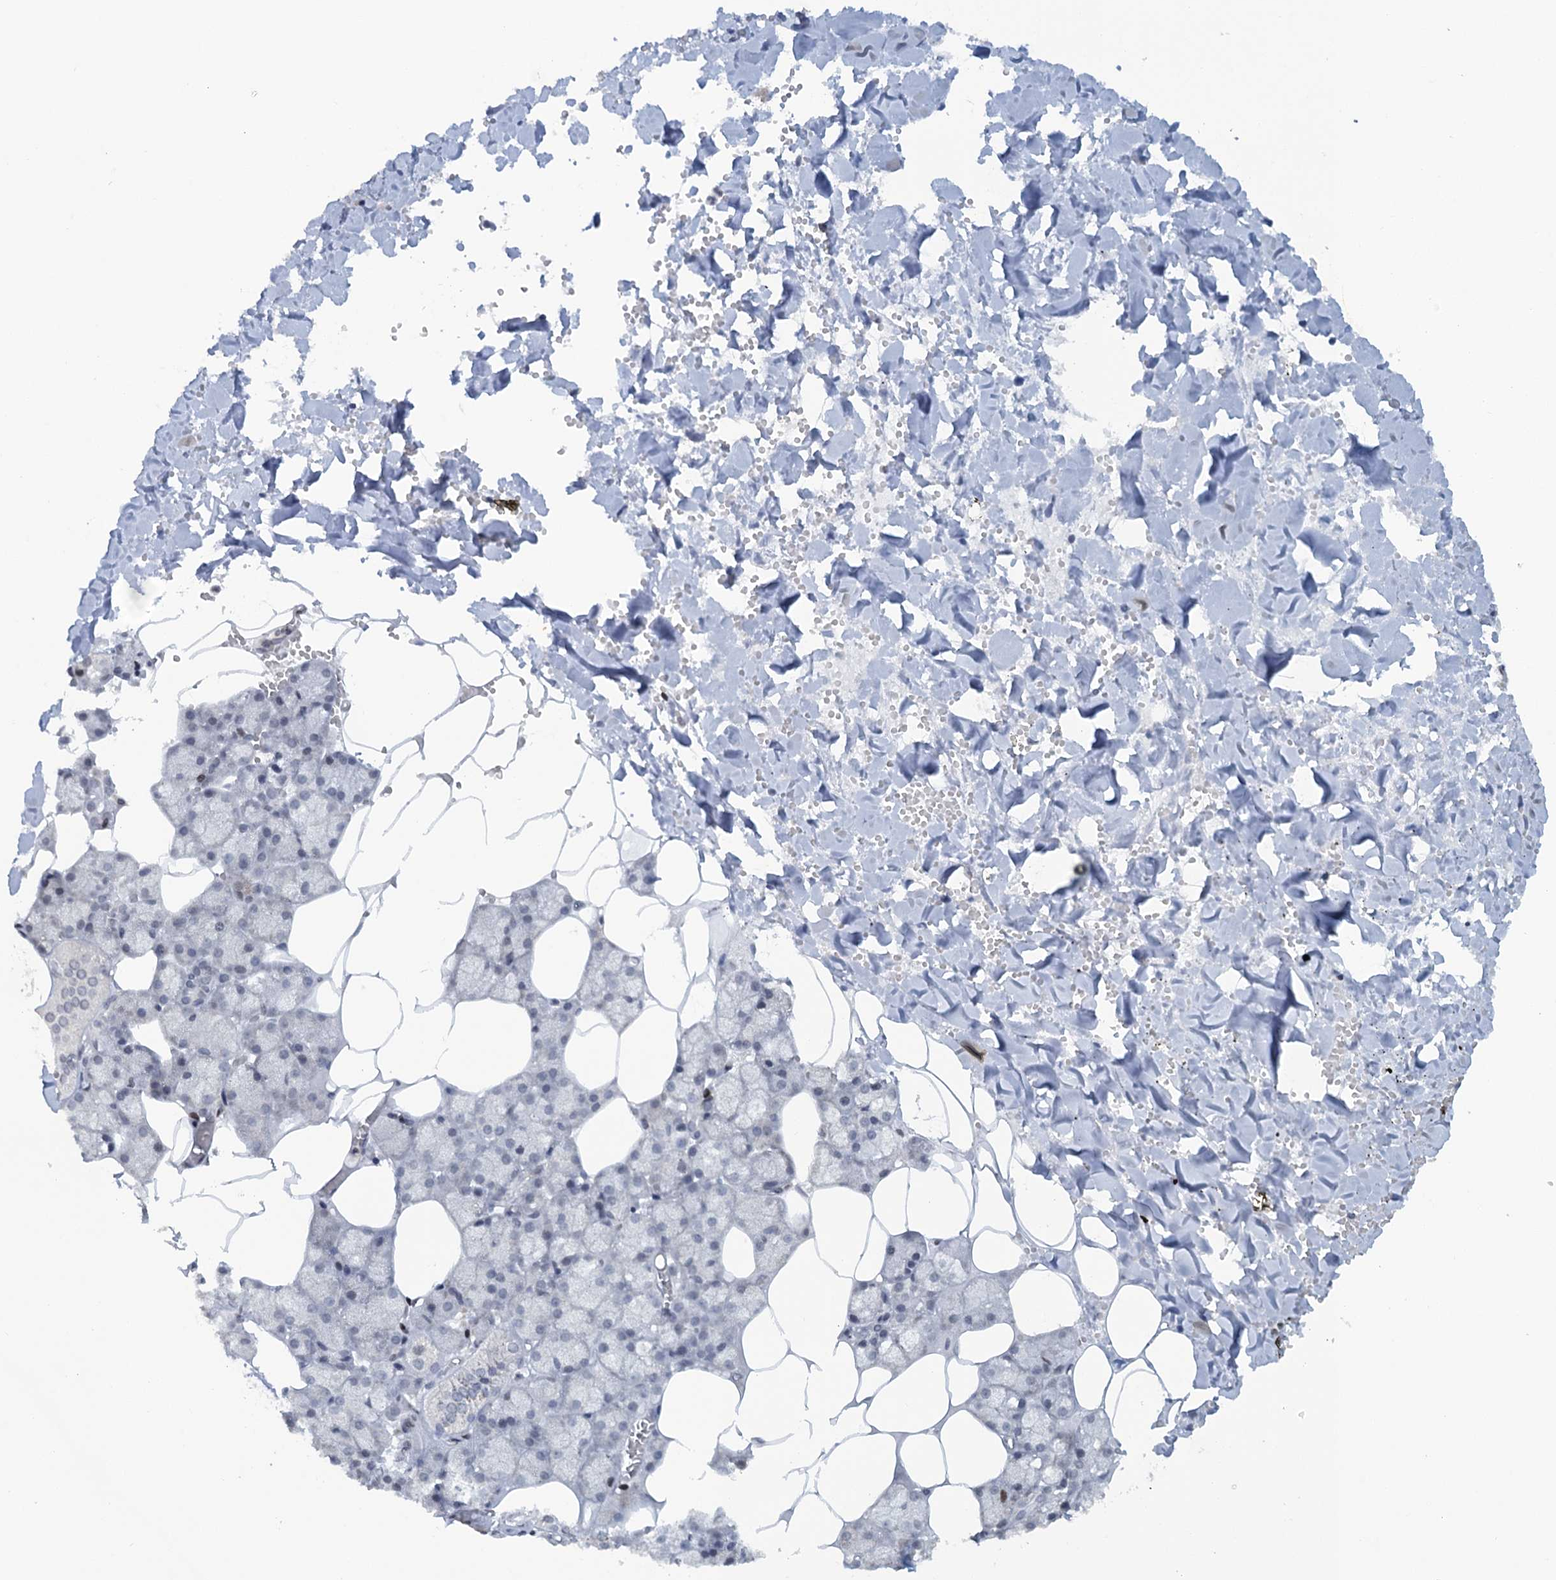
{"staining": {"intensity": "negative", "quantity": "none", "location": "none"}, "tissue": "salivary gland", "cell_type": "Glandular cells", "image_type": "normal", "snomed": [{"axis": "morphology", "description": "Normal tissue, NOS"}, {"axis": "topography", "description": "Salivary gland"}], "caption": "The immunohistochemistry image has no significant expression in glandular cells of salivary gland. (DAB (3,3'-diaminobenzidine) immunohistochemistry with hematoxylin counter stain).", "gene": "FYB1", "patient": {"sex": "male", "age": 62}}